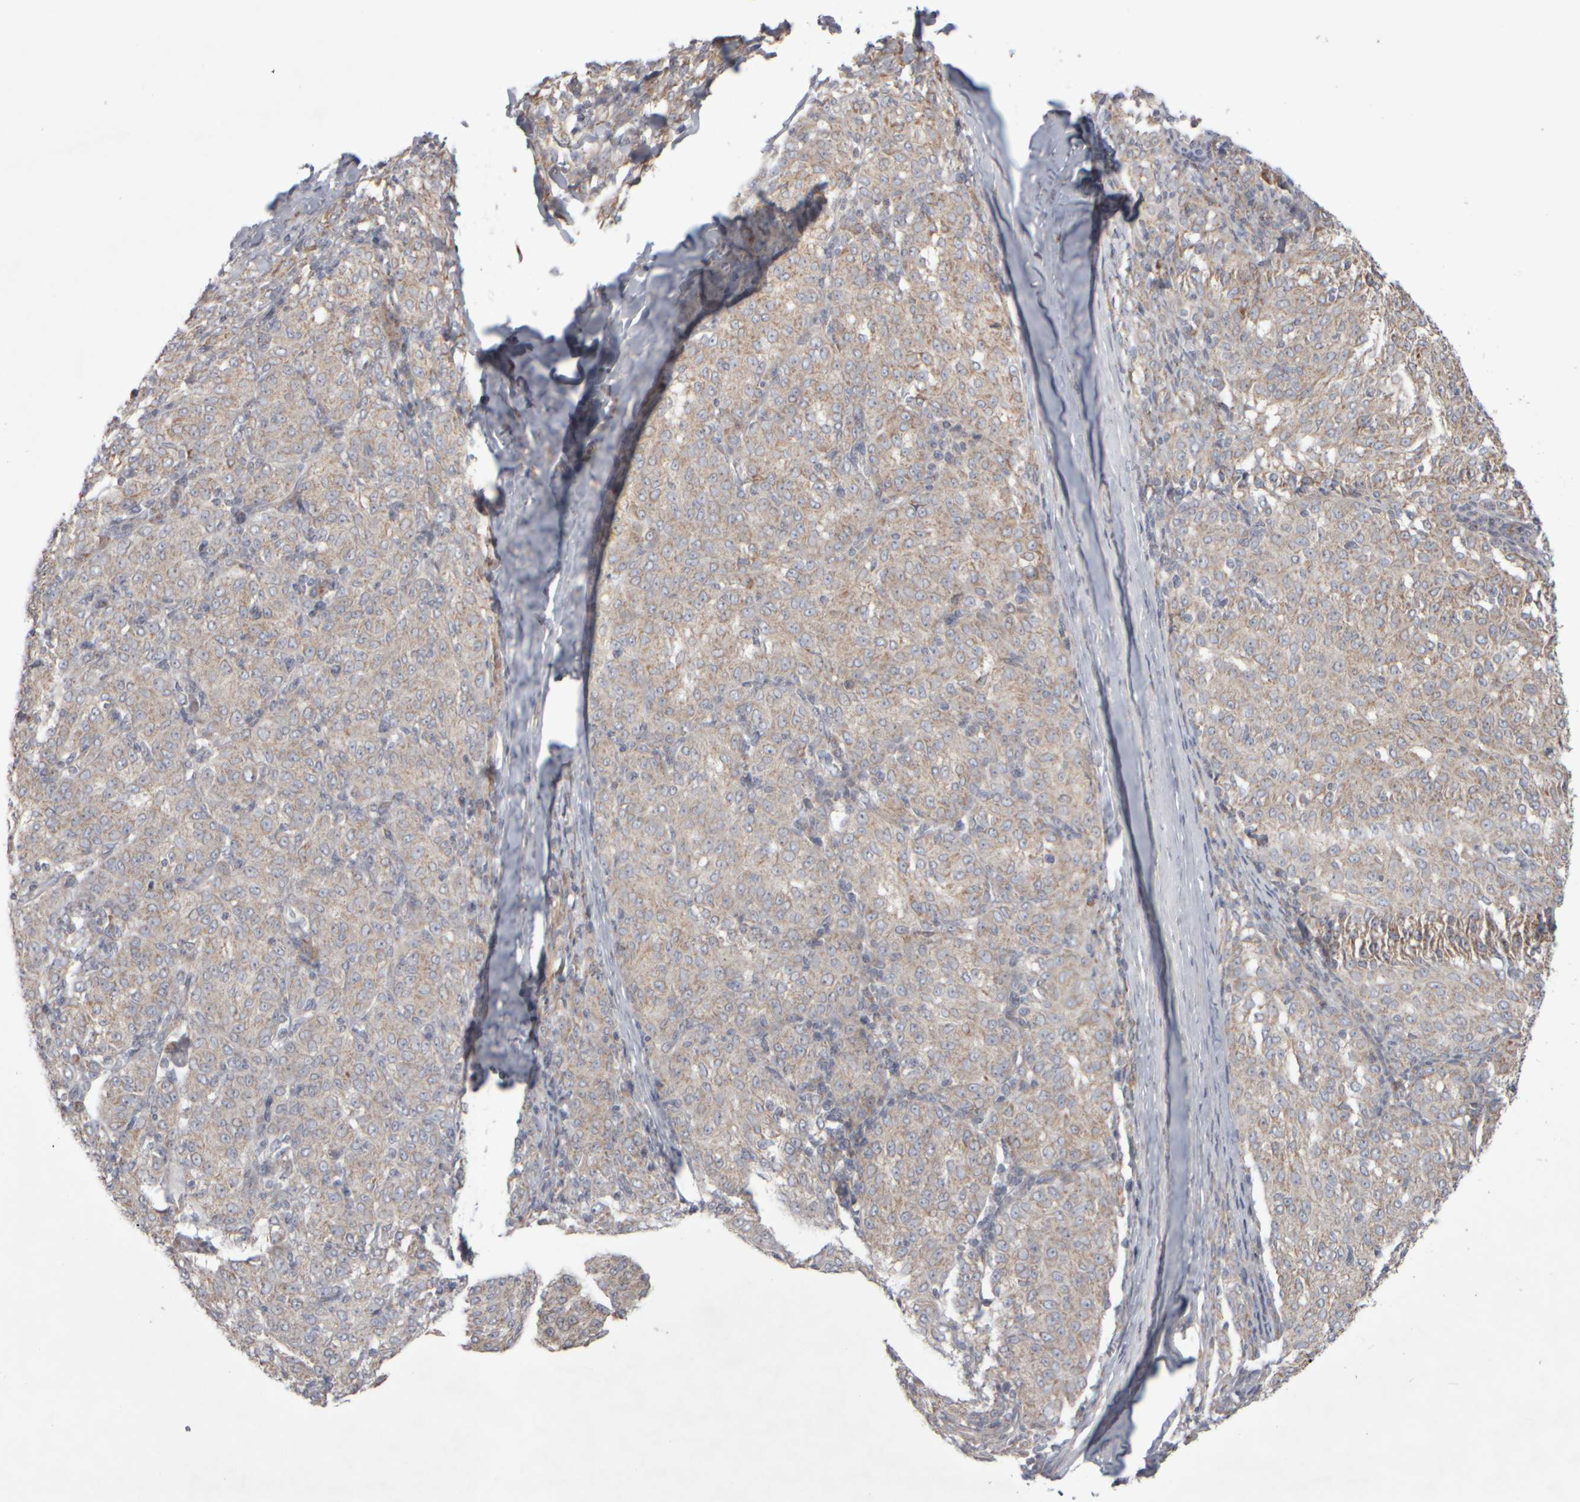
{"staining": {"intensity": "weak", "quantity": "25%-75%", "location": "cytoplasmic/membranous"}, "tissue": "melanoma", "cell_type": "Tumor cells", "image_type": "cancer", "snomed": [{"axis": "morphology", "description": "Malignant melanoma, NOS"}, {"axis": "topography", "description": "Skin"}], "caption": "Brown immunohistochemical staining in human malignant melanoma exhibits weak cytoplasmic/membranous expression in approximately 25%-75% of tumor cells.", "gene": "SCO1", "patient": {"sex": "female", "age": 72}}